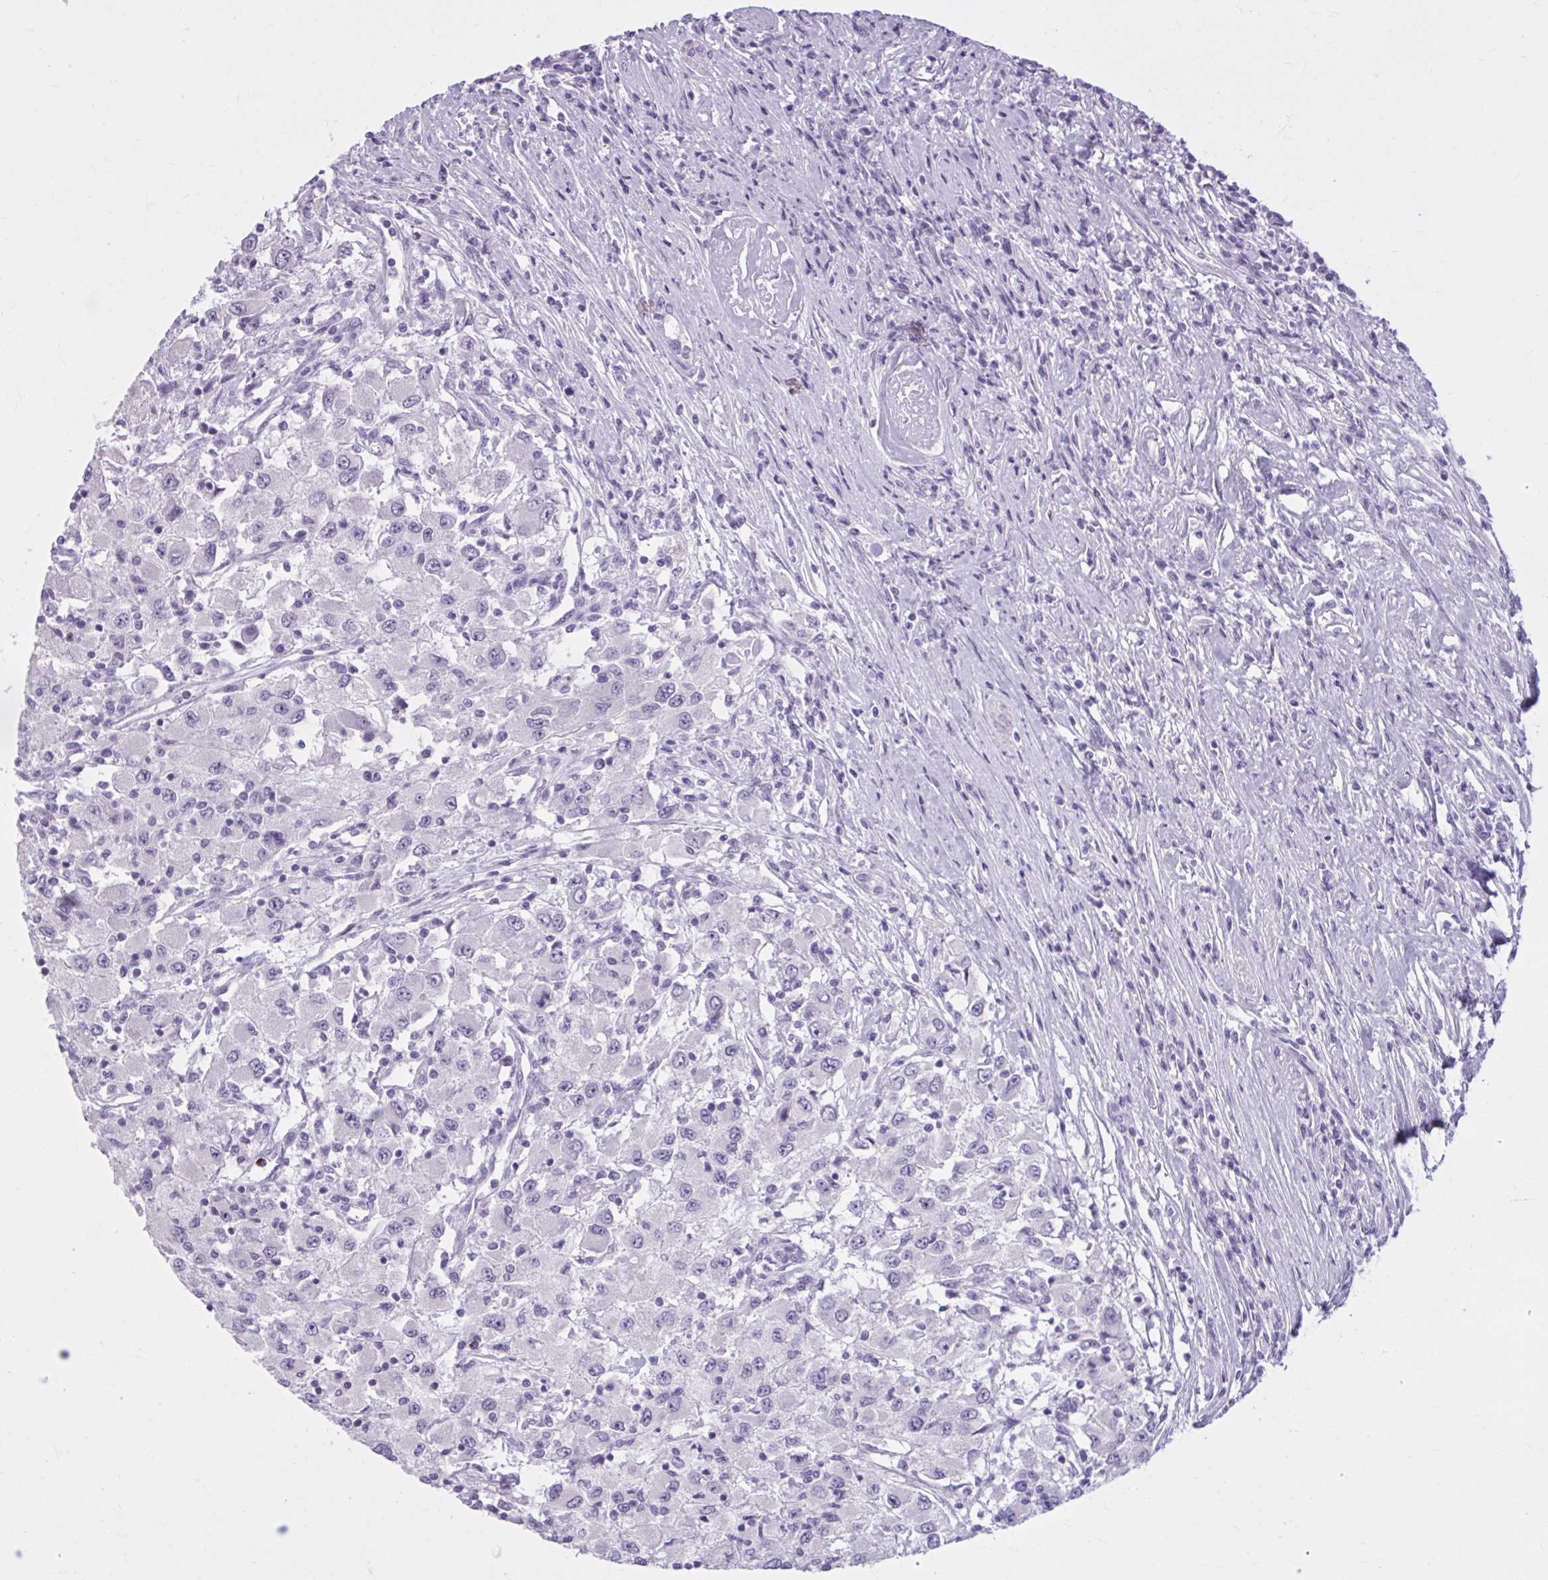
{"staining": {"intensity": "negative", "quantity": "none", "location": "none"}, "tissue": "renal cancer", "cell_type": "Tumor cells", "image_type": "cancer", "snomed": [{"axis": "morphology", "description": "Adenocarcinoma, NOS"}, {"axis": "topography", "description": "Kidney"}], "caption": "IHC micrograph of neoplastic tissue: human adenocarcinoma (renal) stained with DAB (3,3'-diaminobenzidine) displays no significant protein staining in tumor cells.", "gene": "OR4B1", "patient": {"sex": "female", "age": 67}}